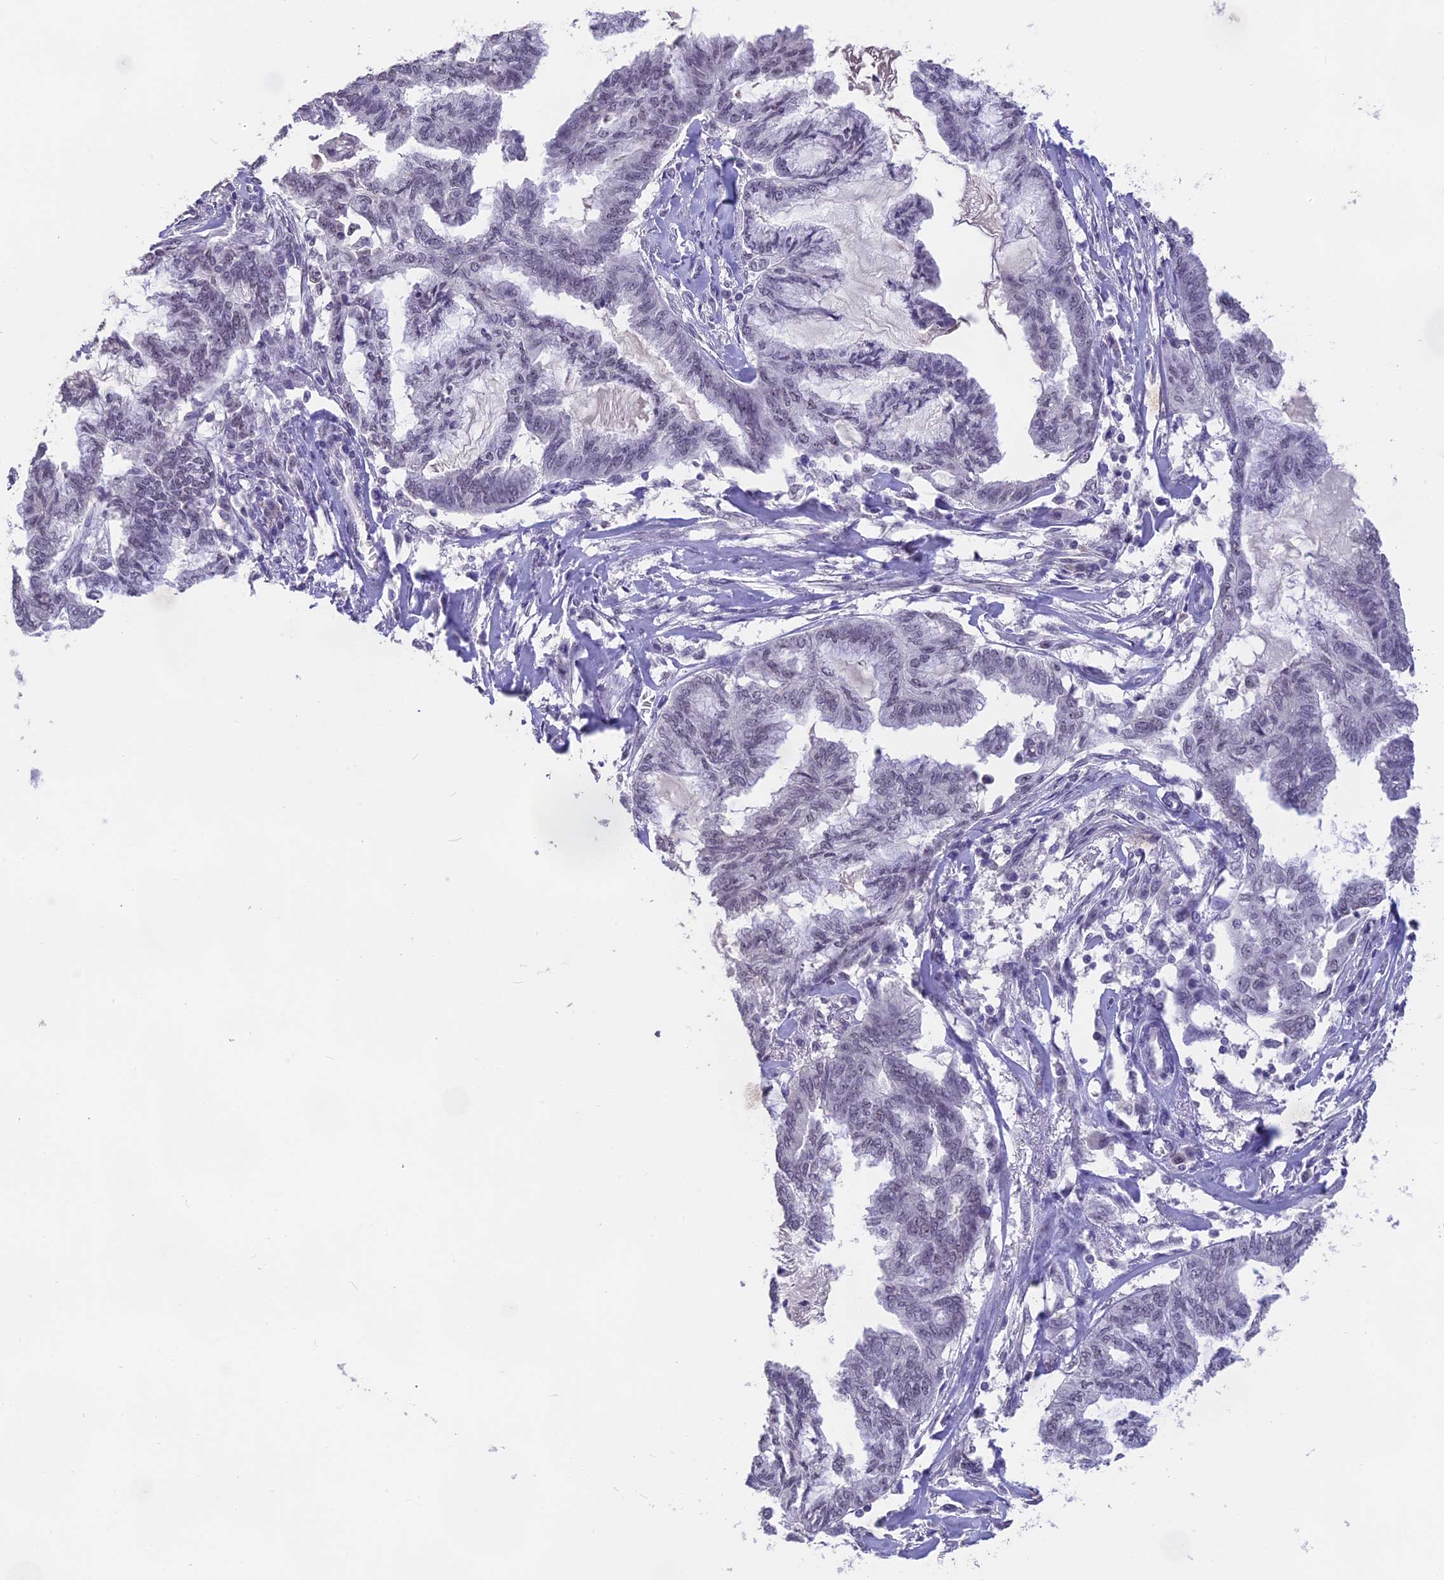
{"staining": {"intensity": "negative", "quantity": "none", "location": "none"}, "tissue": "endometrial cancer", "cell_type": "Tumor cells", "image_type": "cancer", "snomed": [{"axis": "morphology", "description": "Adenocarcinoma, NOS"}, {"axis": "topography", "description": "Endometrium"}], "caption": "High power microscopy photomicrograph of an immunohistochemistry photomicrograph of endometrial adenocarcinoma, revealing no significant positivity in tumor cells.", "gene": "SETD2", "patient": {"sex": "female", "age": 86}}